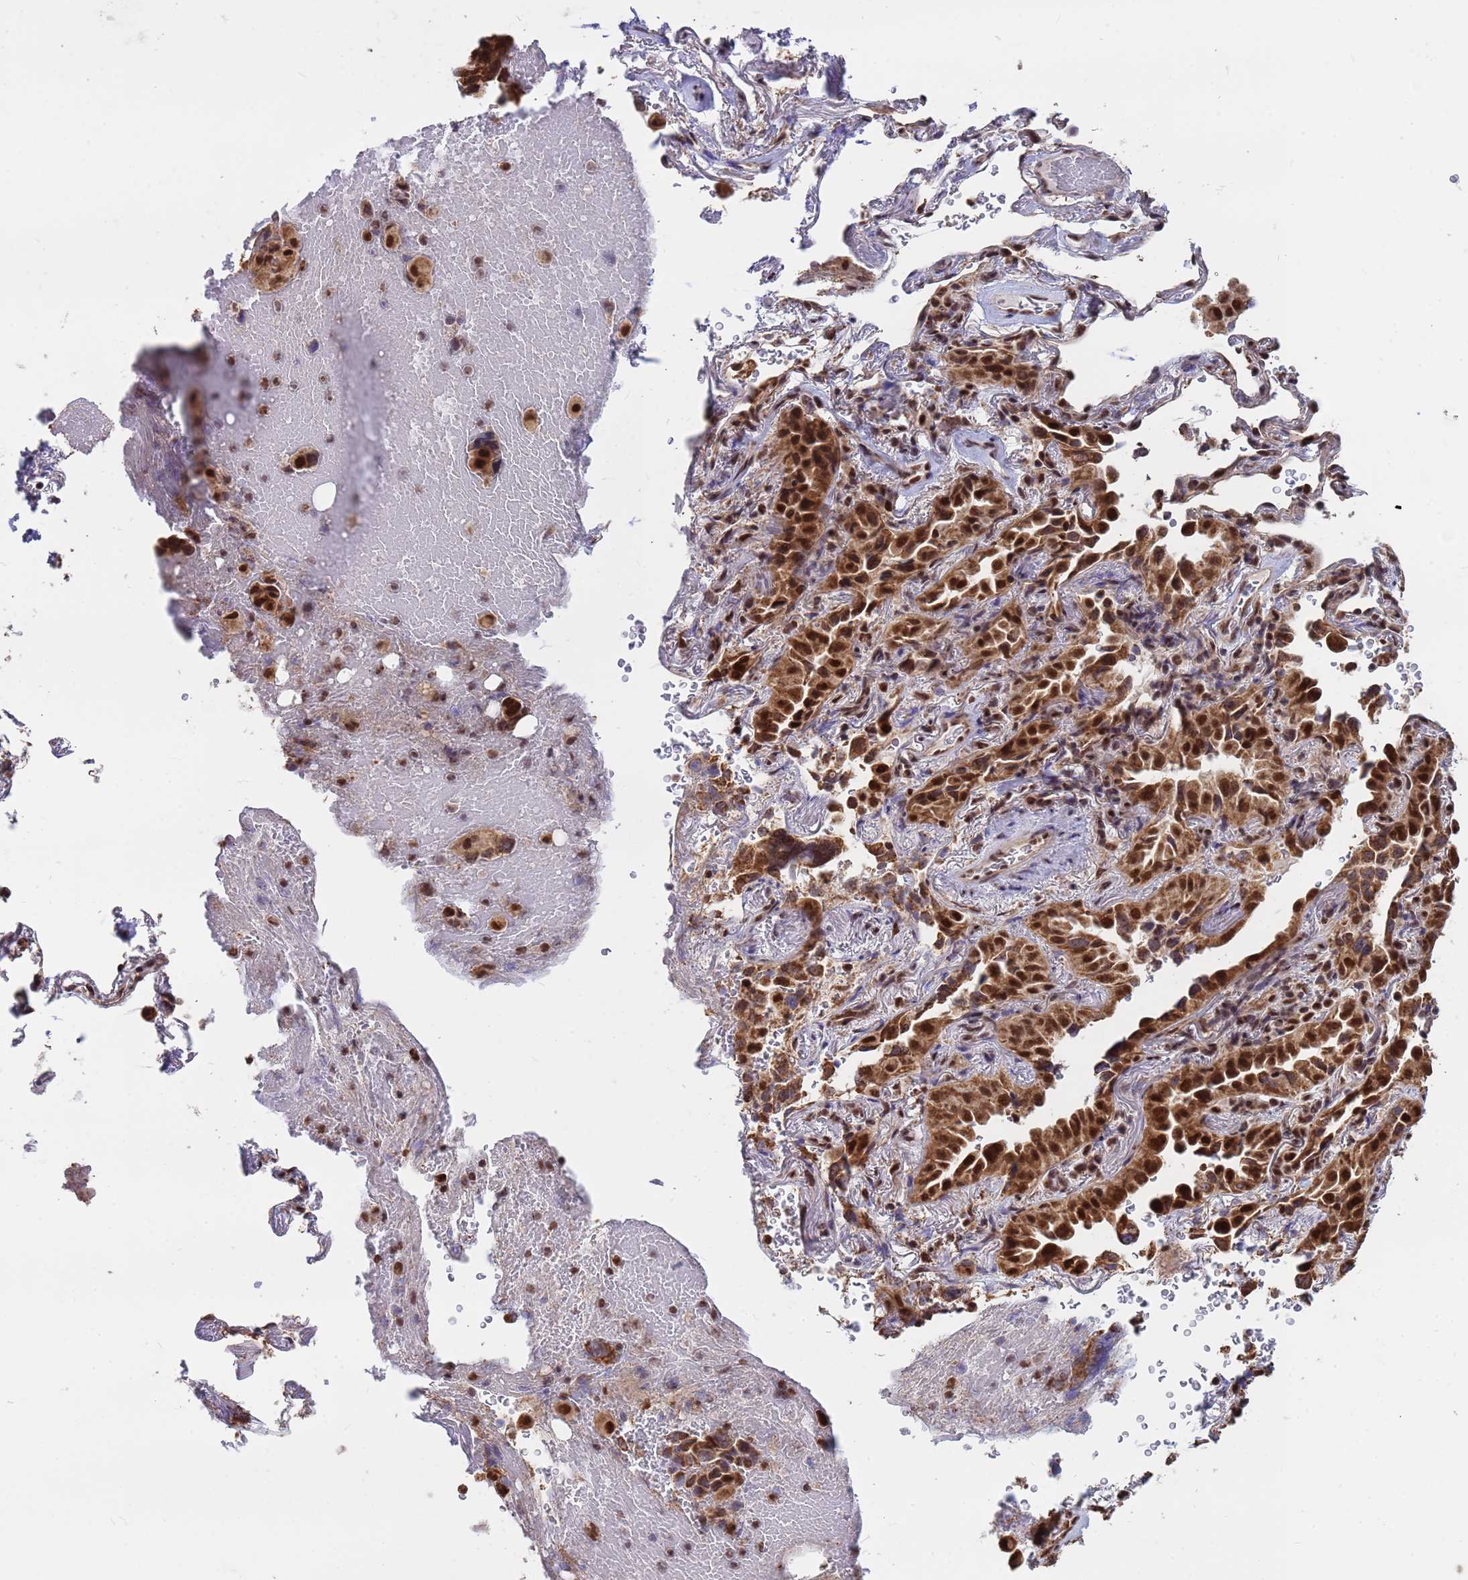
{"staining": {"intensity": "strong", "quantity": ">75%", "location": "nuclear"}, "tissue": "lung cancer", "cell_type": "Tumor cells", "image_type": "cancer", "snomed": [{"axis": "morphology", "description": "Adenocarcinoma, NOS"}, {"axis": "topography", "description": "Lung"}], "caption": "Protein expression by IHC reveals strong nuclear positivity in approximately >75% of tumor cells in adenocarcinoma (lung).", "gene": "DENND2B", "patient": {"sex": "female", "age": 69}}